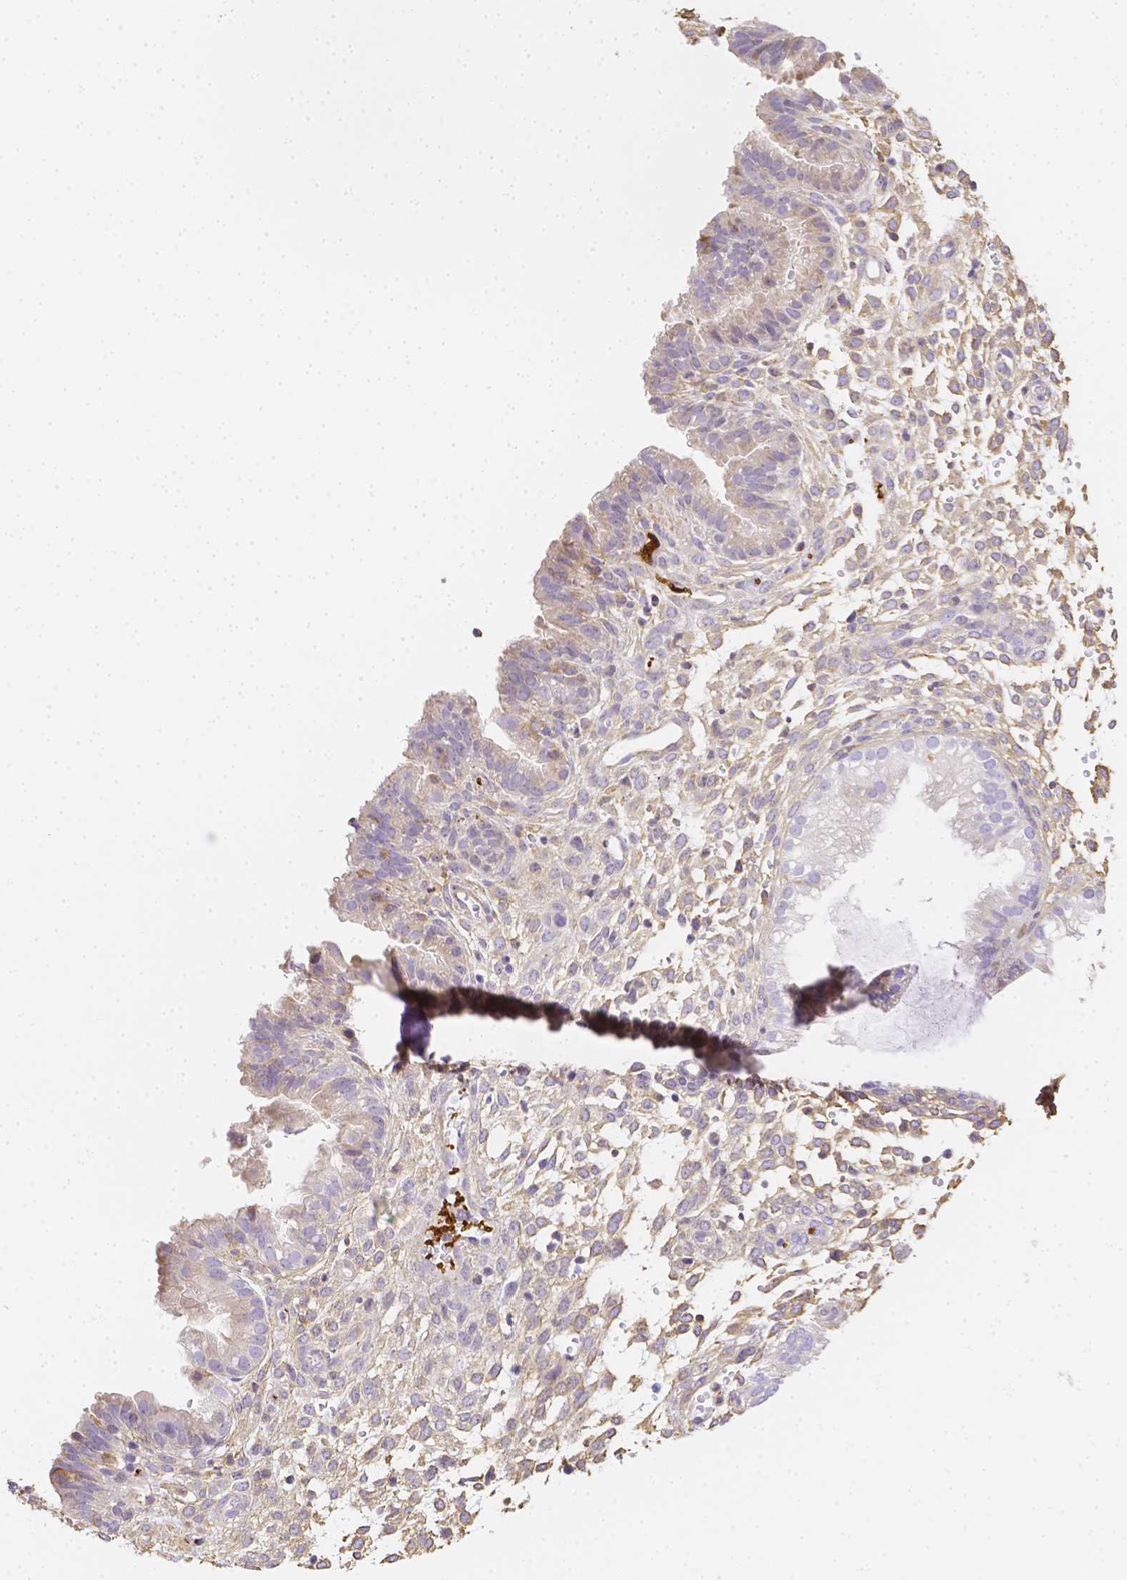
{"staining": {"intensity": "weak", "quantity": "<25%", "location": "cytoplasmic/membranous"}, "tissue": "endometrium", "cell_type": "Cells in endometrial stroma", "image_type": "normal", "snomed": [{"axis": "morphology", "description": "Normal tissue, NOS"}, {"axis": "topography", "description": "Endometrium"}], "caption": "Immunohistochemistry (IHC) of benign endometrium shows no staining in cells in endometrial stroma. (DAB immunohistochemistry visualized using brightfield microscopy, high magnification).", "gene": "ASAH2B", "patient": {"sex": "female", "age": 33}}